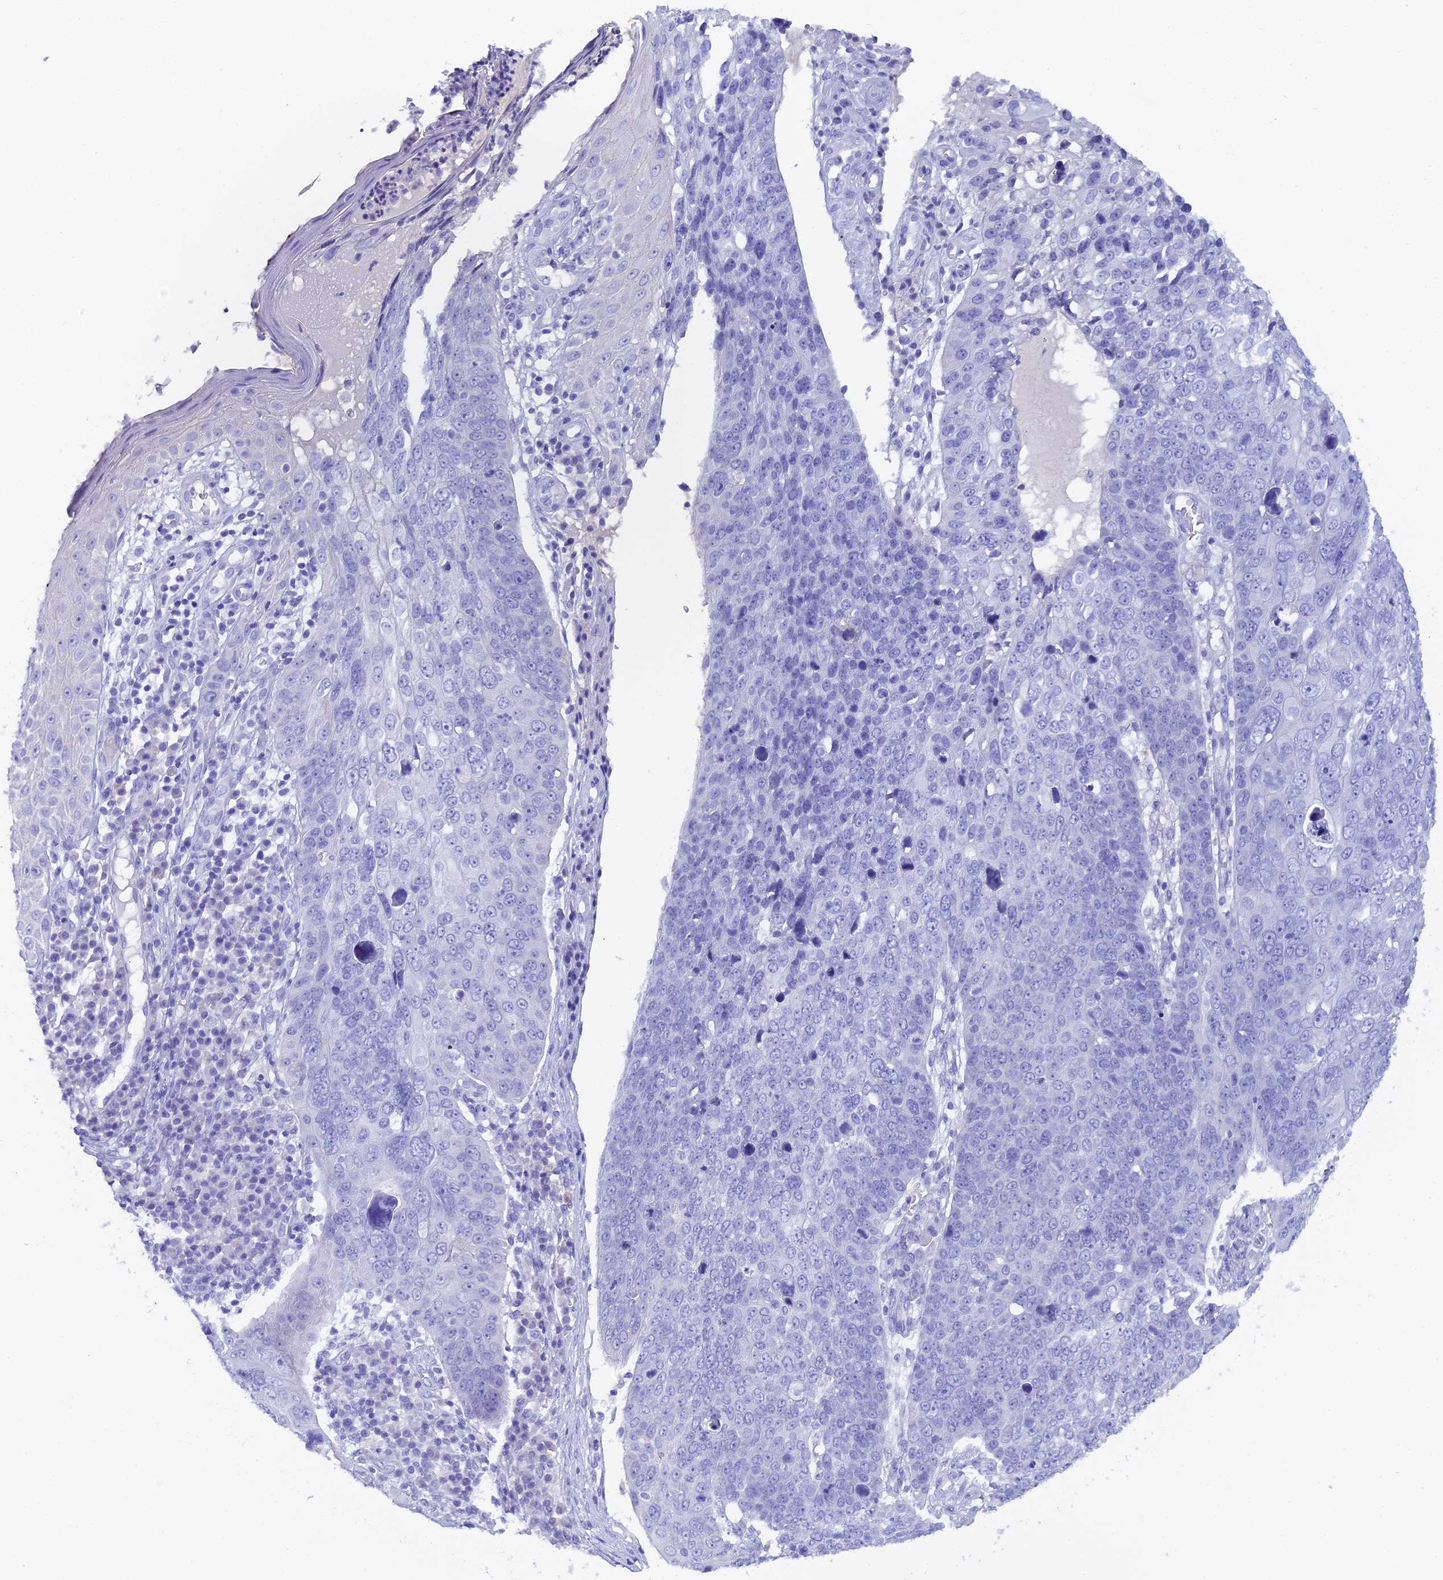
{"staining": {"intensity": "negative", "quantity": "none", "location": "none"}, "tissue": "skin cancer", "cell_type": "Tumor cells", "image_type": "cancer", "snomed": [{"axis": "morphology", "description": "Squamous cell carcinoma, NOS"}, {"axis": "topography", "description": "Skin"}], "caption": "Human skin cancer (squamous cell carcinoma) stained for a protein using immunohistochemistry reveals no expression in tumor cells.", "gene": "REG1A", "patient": {"sex": "male", "age": 71}}